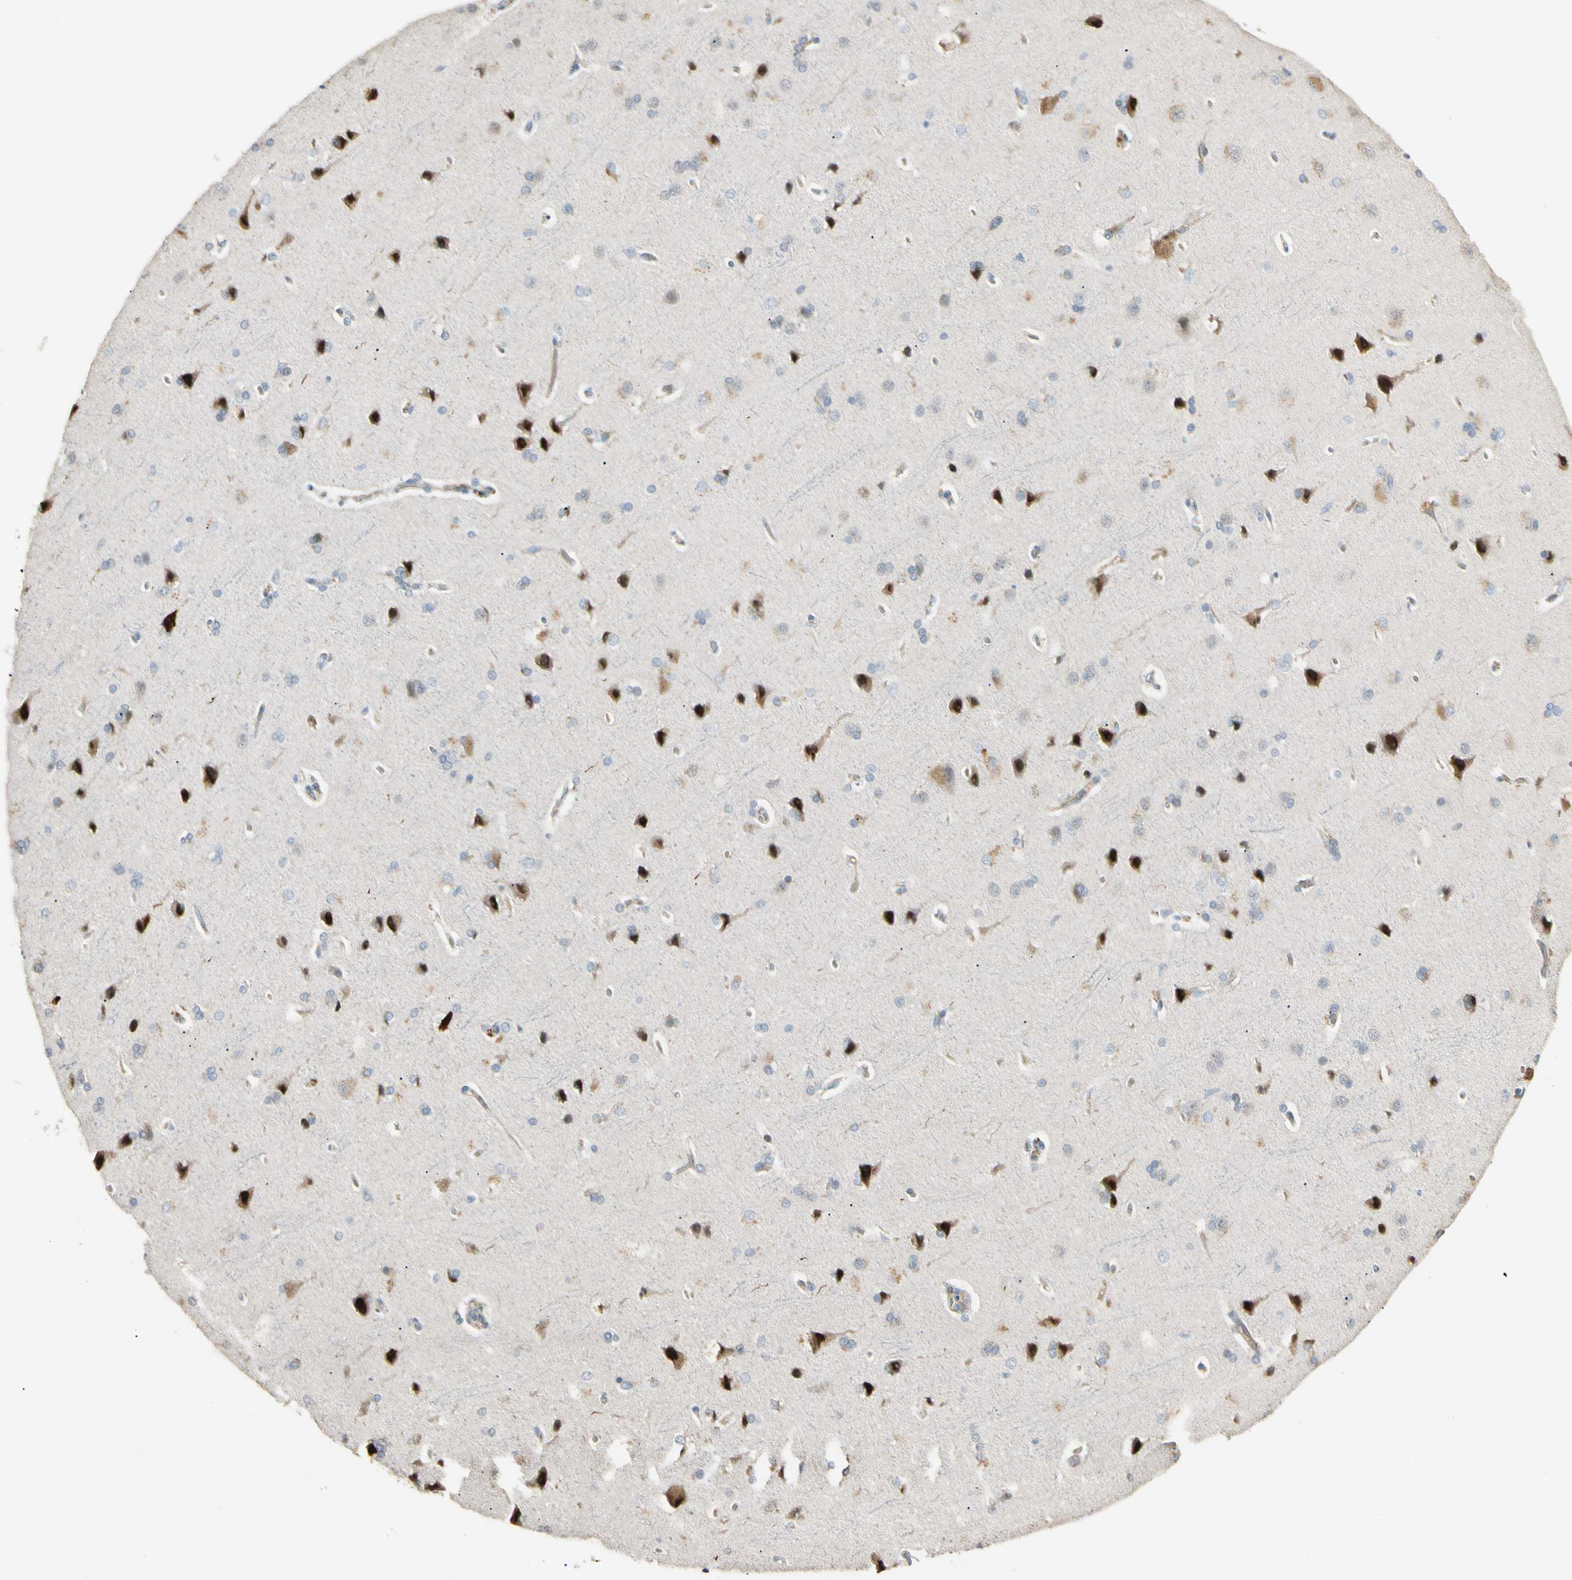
{"staining": {"intensity": "weak", "quantity": "25%-75%", "location": "cytoplasmic/membranous"}, "tissue": "cerebral cortex", "cell_type": "Endothelial cells", "image_type": "normal", "snomed": [{"axis": "morphology", "description": "Normal tissue, NOS"}, {"axis": "topography", "description": "Cerebral cortex"}], "caption": "IHC image of normal cerebral cortex stained for a protein (brown), which demonstrates low levels of weak cytoplasmic/membranous positivity in about 25%-75% of endothelial cells.", "gene": "P3H2", "patient": {"sex": "male", "age": 62}}